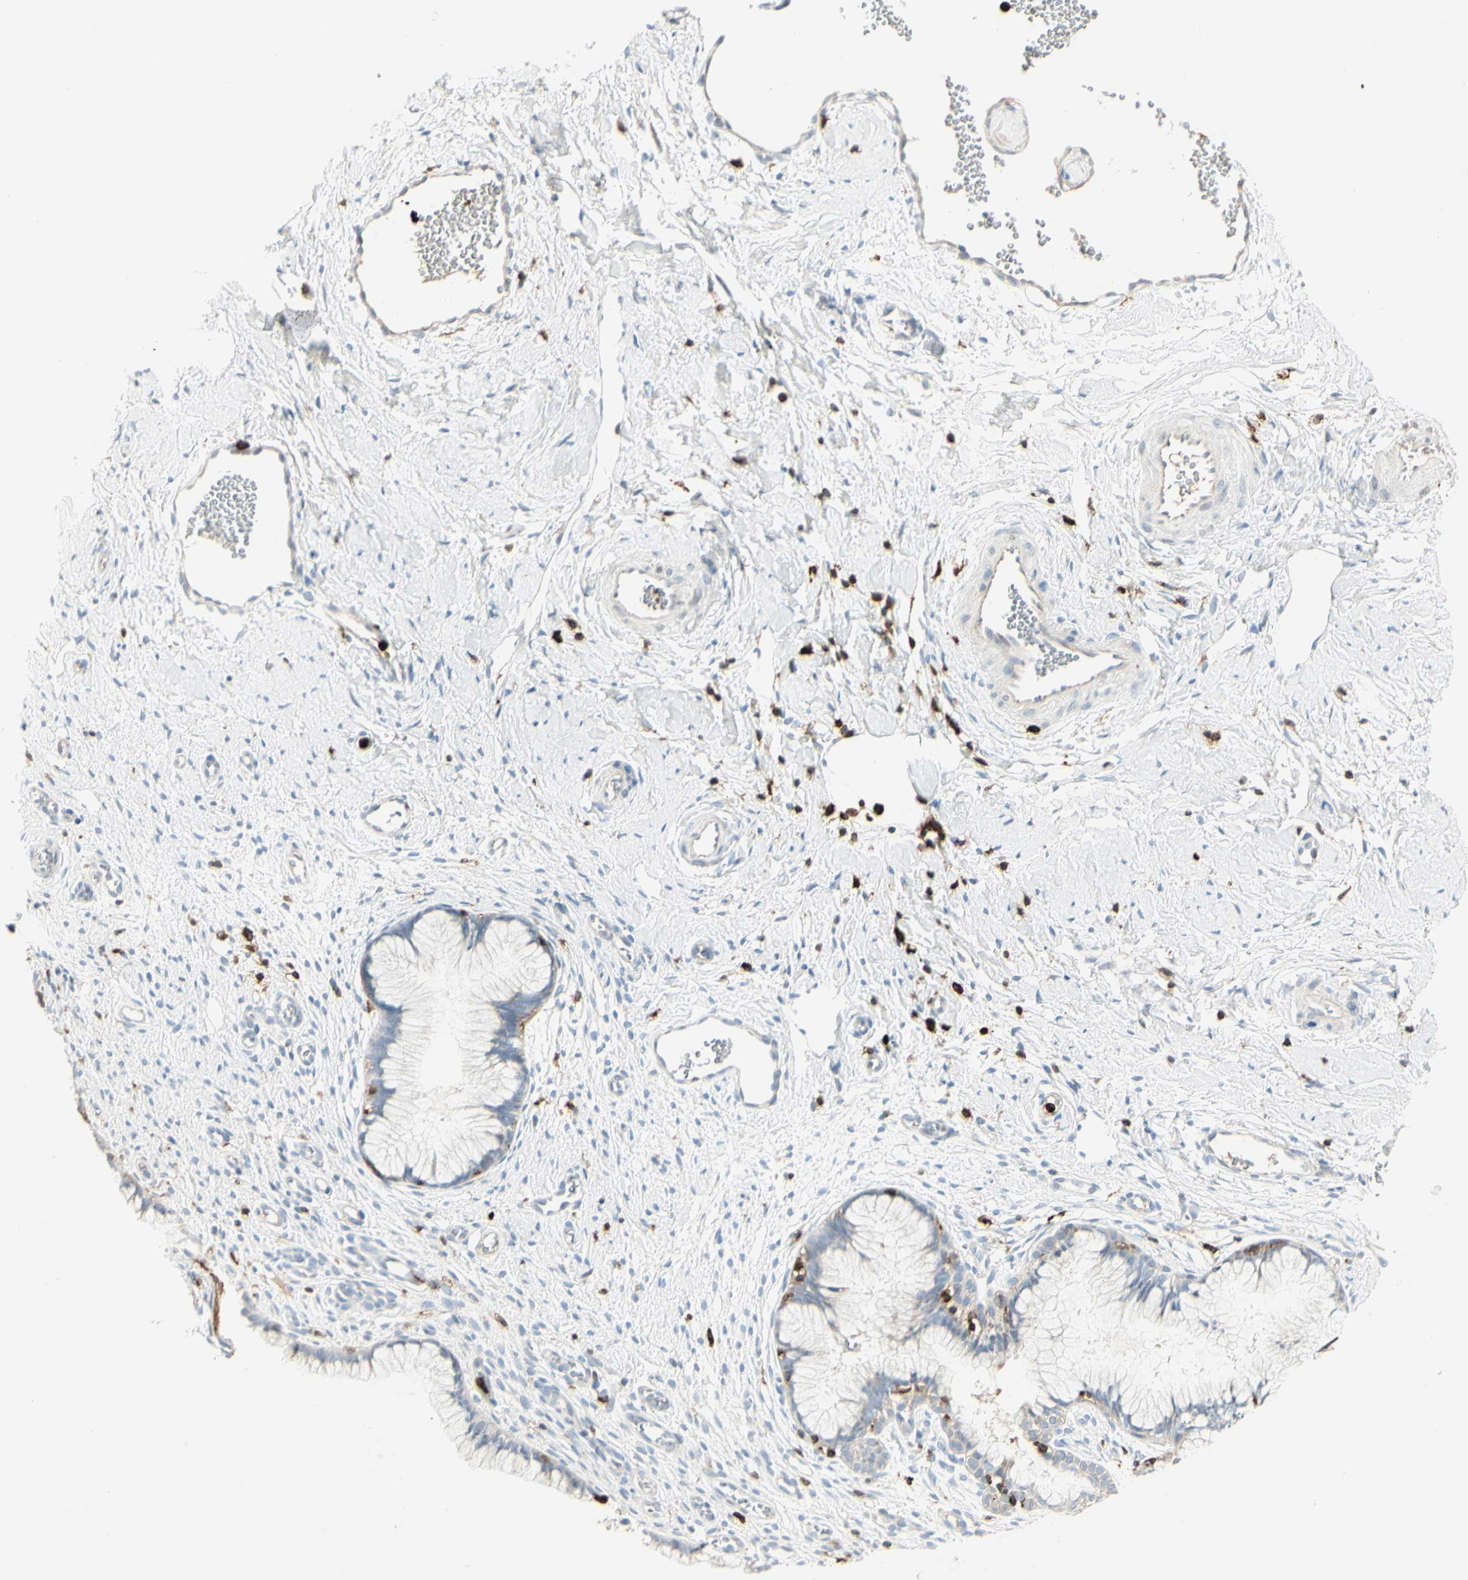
{"staining": {"intensity": "negative", "quantity": "none", "location": "none"}, "tissue": "cervix", "cell_type": "Glandular cells", "image_type": "normal", "snomed": [{"axis": "morphology", "description": "Normal tissue, NOS"}, {"axis": "topography", "description": "Cervix"}], "caption": "The image reveals no staining of glandular cells in normal cervix.", "gene": "ITGB2", "patient": {"sex": "female", "age": 65}}